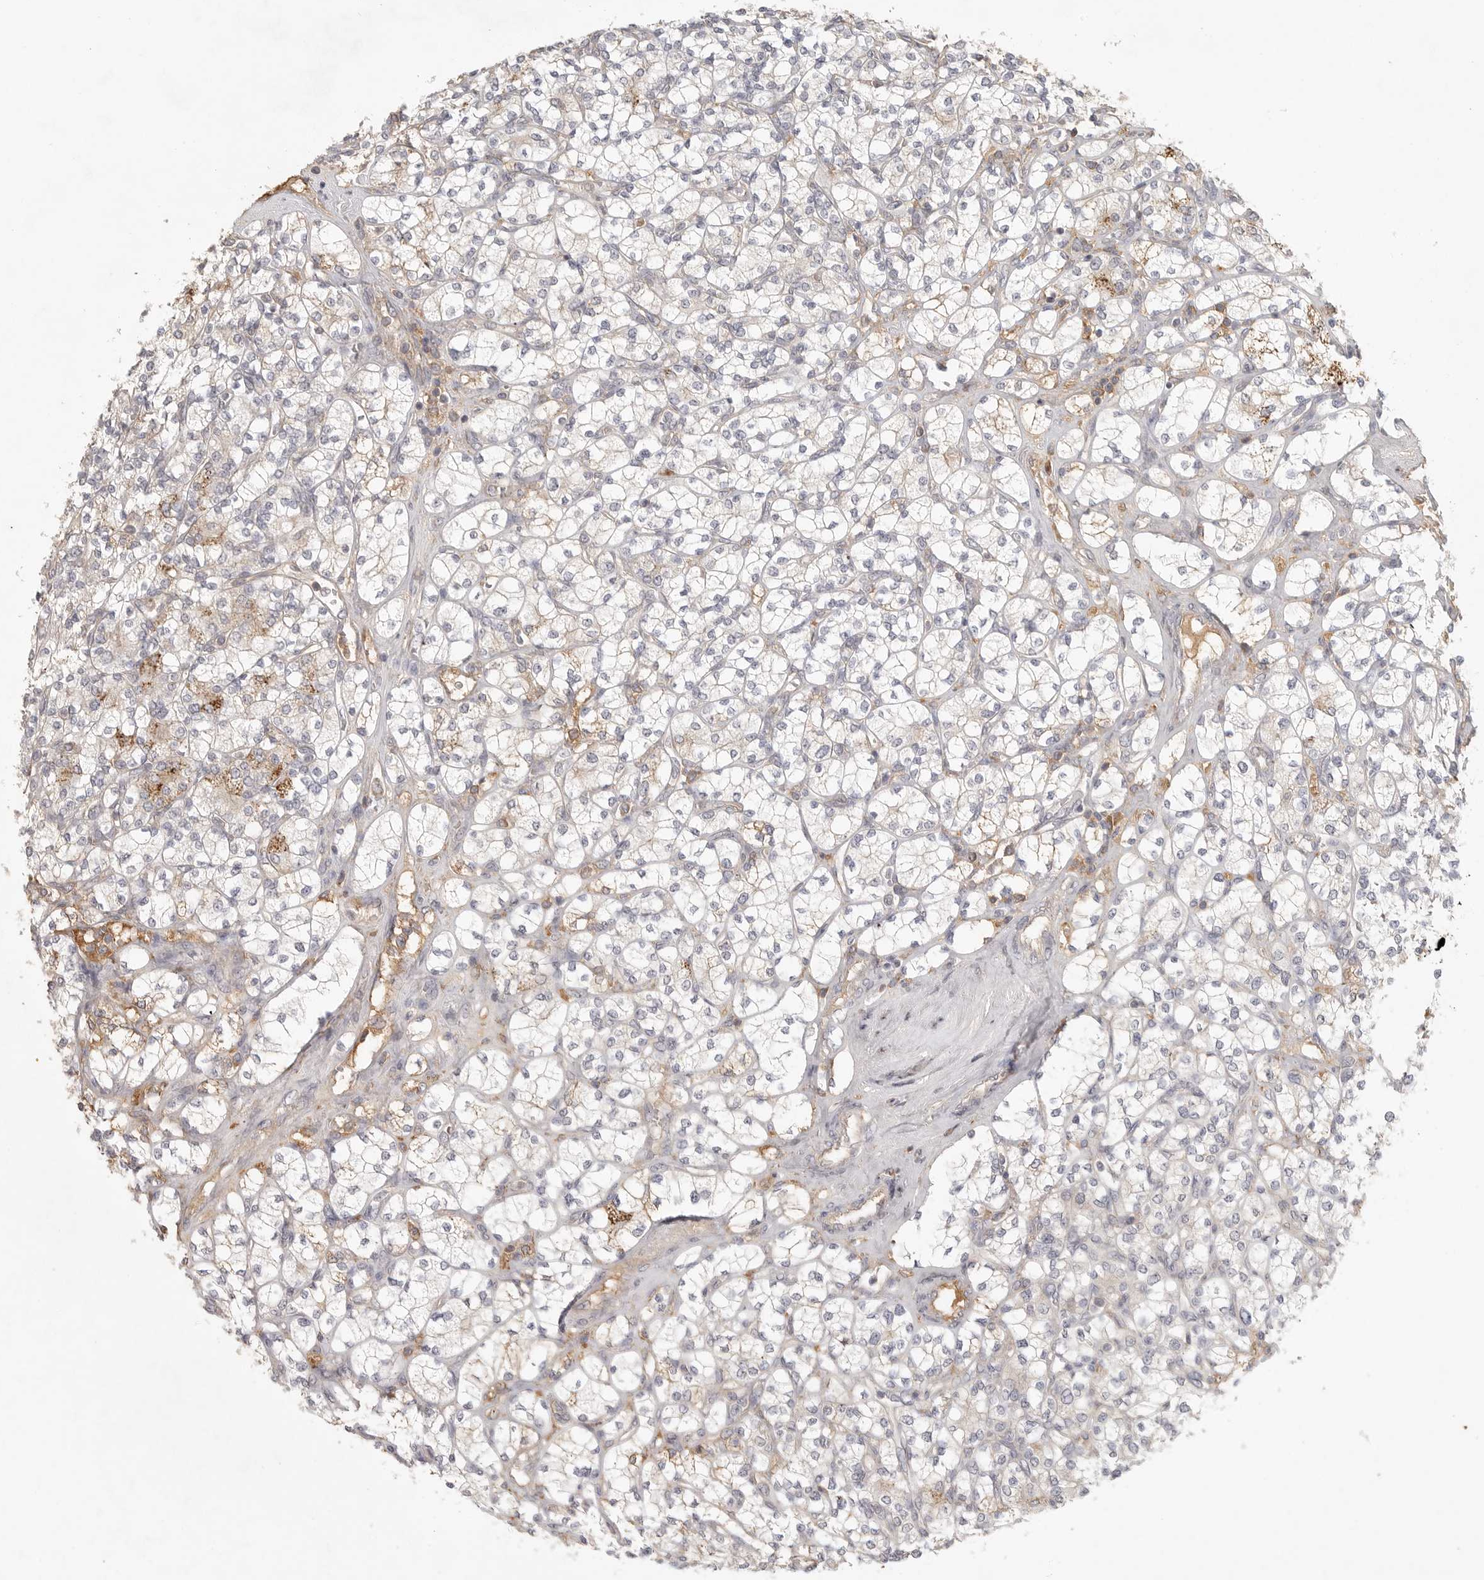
{"staining": {"intensity": "moderate", "quantity": "<25%", "location": "cytoplasmic/membranous"}, "tissue": "renal cancer", "cell_type": "Tumor cells", "image_type": "cancer", "snomed": [{"axis": "morphology", "description": "Adenocarcinoma, NOS"}, {"axis": "topography", "description": "Kidney"}], "caption": "The histopathology image displays immunohistochemical staining of renal adenocarcinoma. There is moderate cytoplasmic/membranous staining is appreciated in approximately <25% of tumor cells.", "gene": "SLC25A36", "patient": {"sex": "male", "age": 77}}